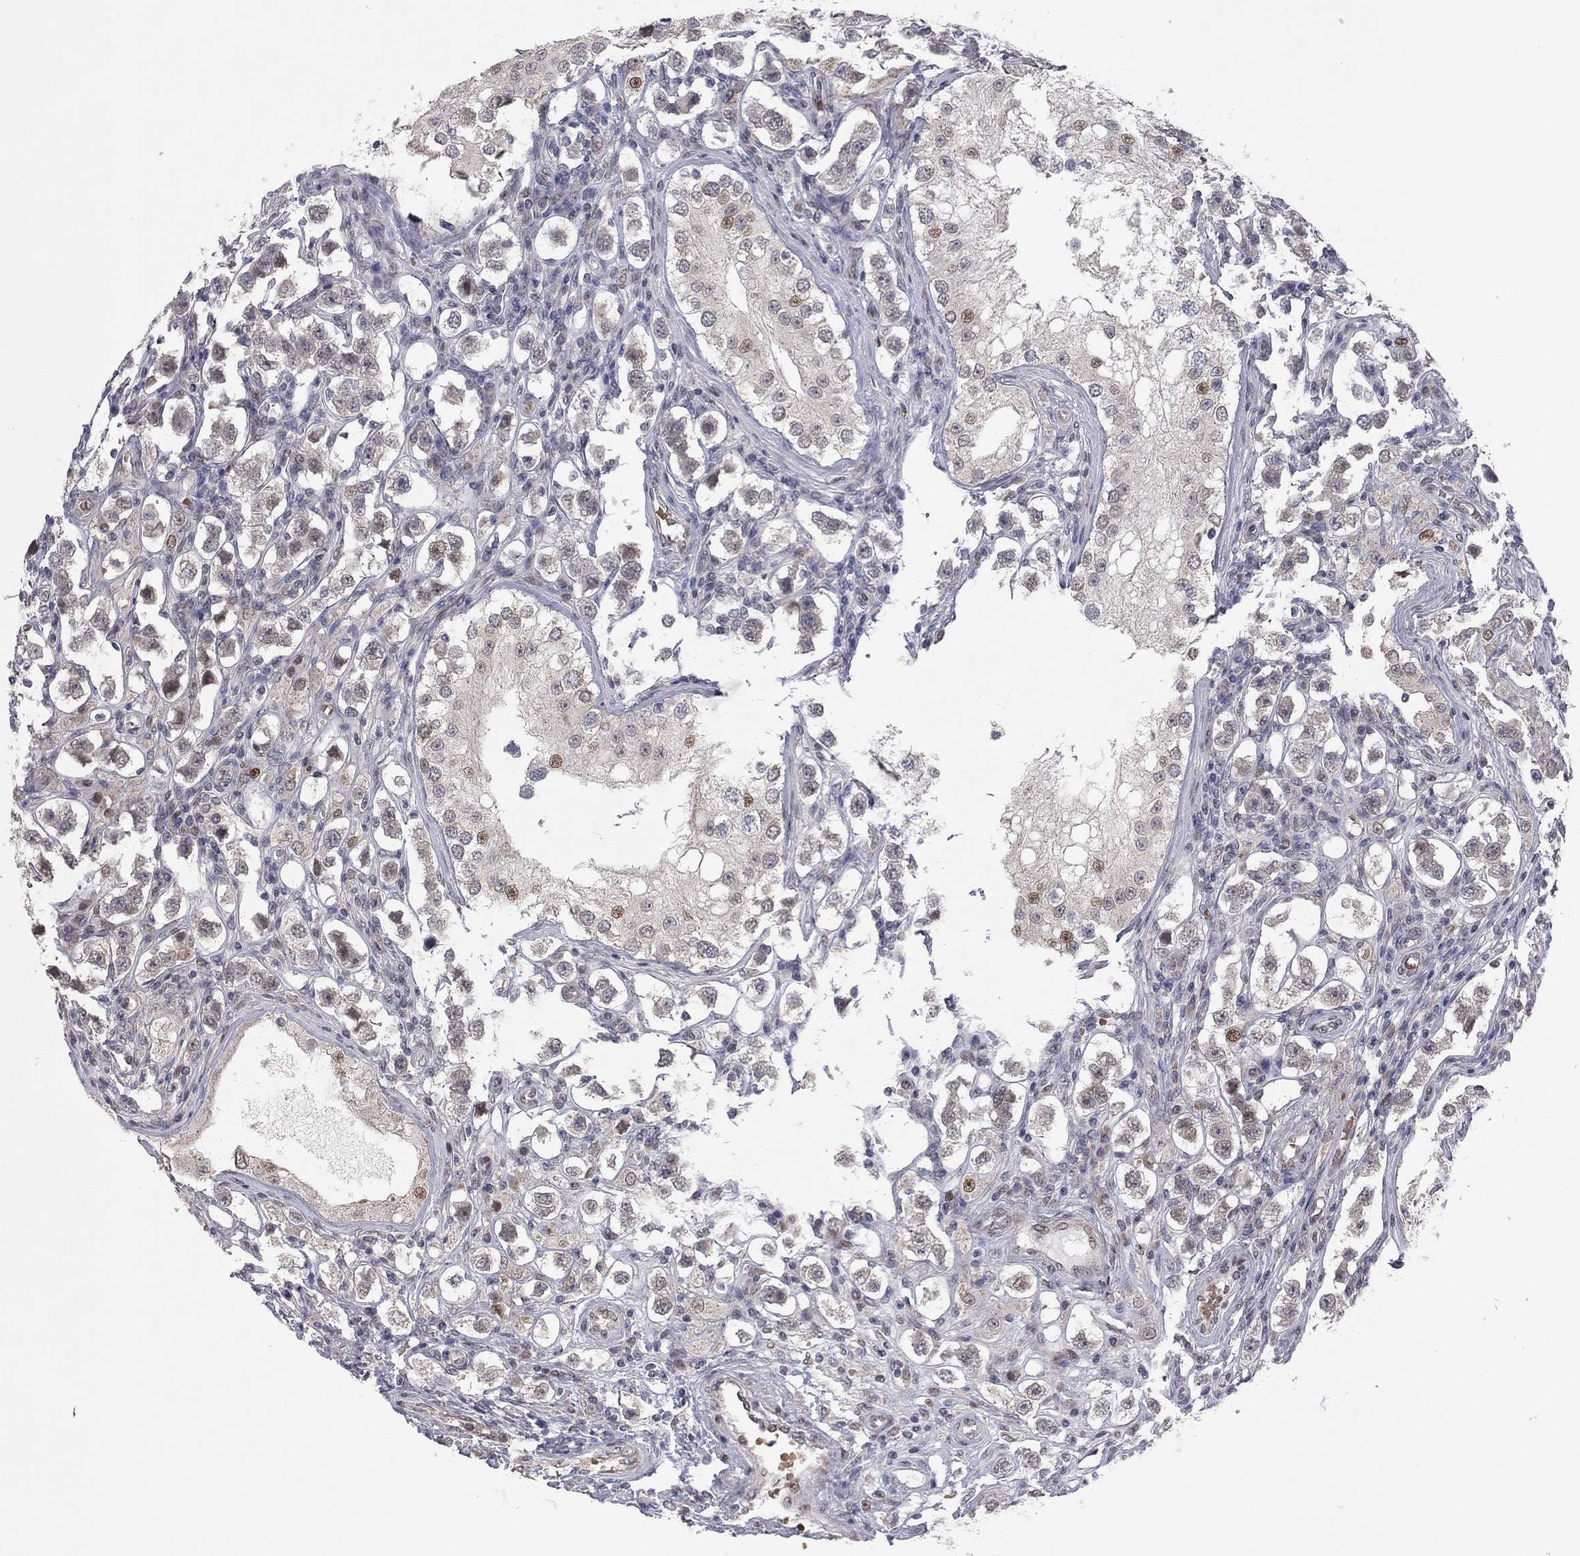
{"staining": {"intensity": "strong", "quantity": "<25%", "location": "nuclear"}, "tissue": "testis cancer", "cell_type": "Tumor cells", "image_type": "cancer", "snomed": [{"axis": "morphology", "description": "Seminoma, NOS"}, {"axis": "topography", "description": "Testis"}], "caption": "About <25% of tumor cells in human seminoma (testis) exhibit strong nuclear protein expression as visualized by brown immunohistochemical staining.", "gene": "MC3R", "patient": {"sex": "male", "age": 37}}